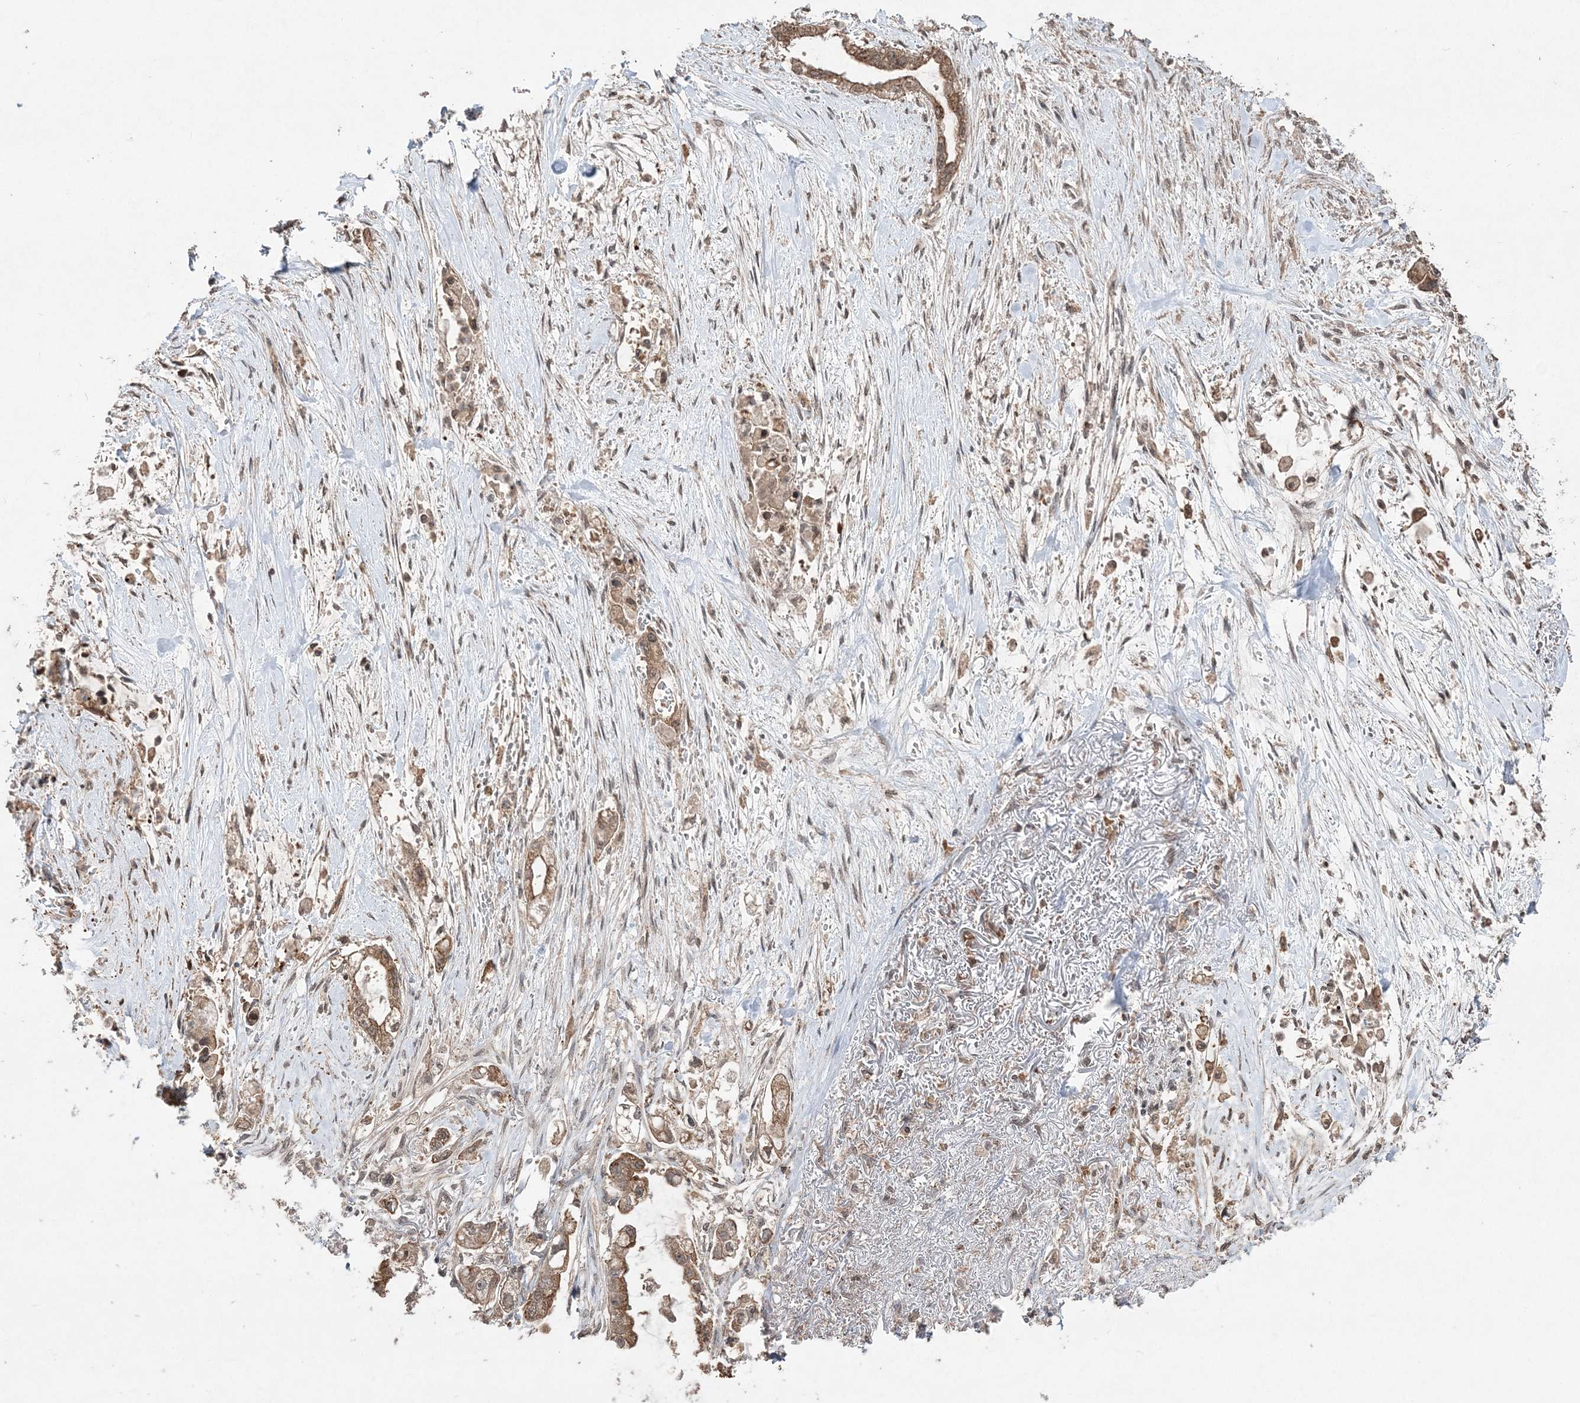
{"staining": {"intensity": "moderate", "quantity": ">75%", "location": "cytoplasmic/membranous"}, "tissue": "stomach cancer", "cell_type": "Tumor cells", "image_type": "cancer", "snomed": [{"axis": "morphology", "description": "Adenocarcinoma, NOS"}, {"axis": "topography", "description": "Stomach"}], "caption": "An immunohistochemistry micrograph of neoplastic tissue is shown. Protein staining in brown labels moderate cytoplasmic/membranous positivity in stomach cancer (adenocarcinoma) within tumor cells.", "gene": "EHHADH", "patient": {"sex": "male", "age": 62}}